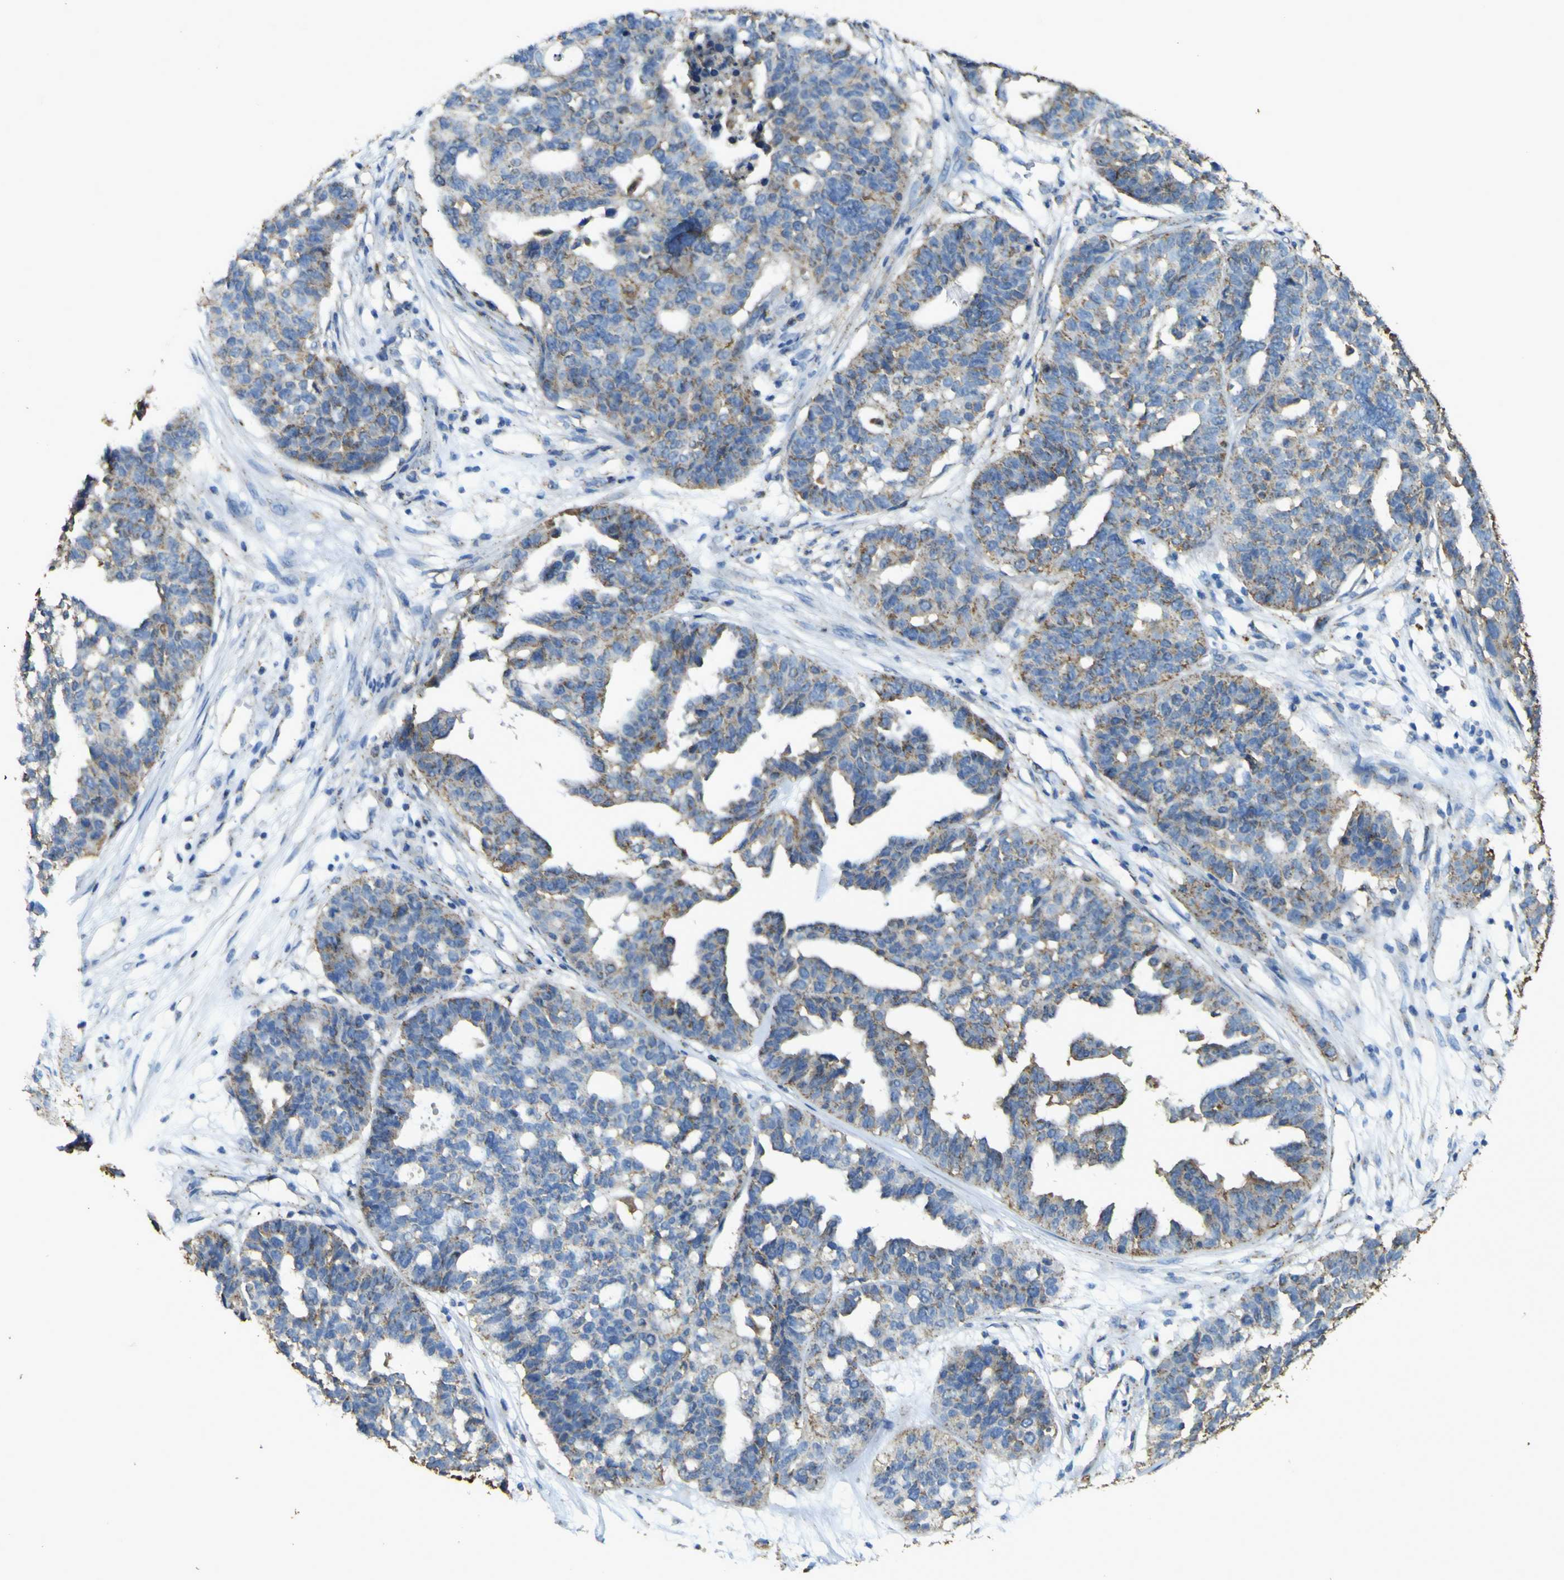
{"staining": {"intensity": "moderate", "quantity": "25%-75%", "location": "cytoplasmic/membranous"}, "tissue": "ovarian cancer", "cell_type": "Tumor cells", "image_type": "cancer", "snomed": [{"axis": "morphology", "description": "Cystadenocarcinoma, serous, NOS"}, {"axis": "topography", "description": "Ovary"}], "caption": "Serous cystadenocarcinoma (ovarian) stained with IHC exhibits moderate cytoplasmic/membranous staining in approximately 25%-75% of tumor cells.", "gene": "ACSL3", "patient": {"sex": "female", "age": 59}}